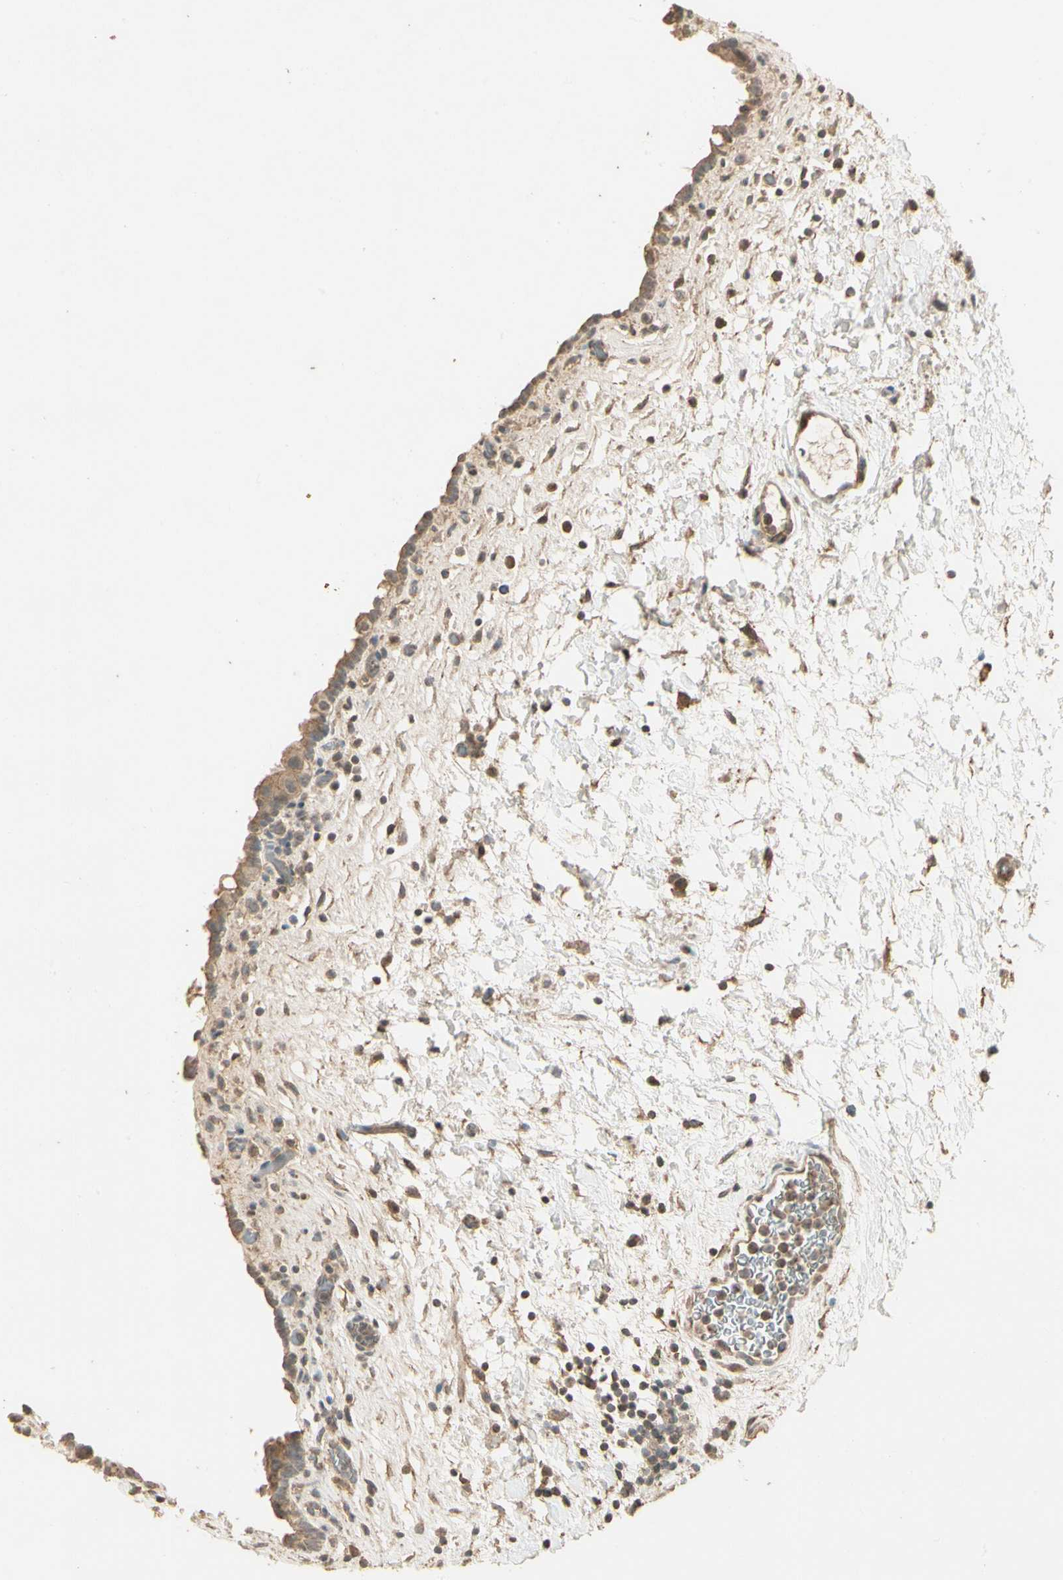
{"staining": {"intensity": "moderate", "quantity": ">75%", "location": "cytoplasmic/membranous"}, "tissue": "urinary bladder", "cell_type": "Urothelial cells", "image_type": "normal", "snomed": [{"axis": "morphology", "description": "Normal tissue, NOS"}, {"axis": "topography", "description": "Urinary bladder"}], "caption": "This photomicrograph exhibits IHC staining of normal human urinary bladder, with medium moderate cytoplasmic/membranous positivity in about >75% of urothelial cells.", "gene": "RNF180", "patient": {"sex": "female", "age": 64}}